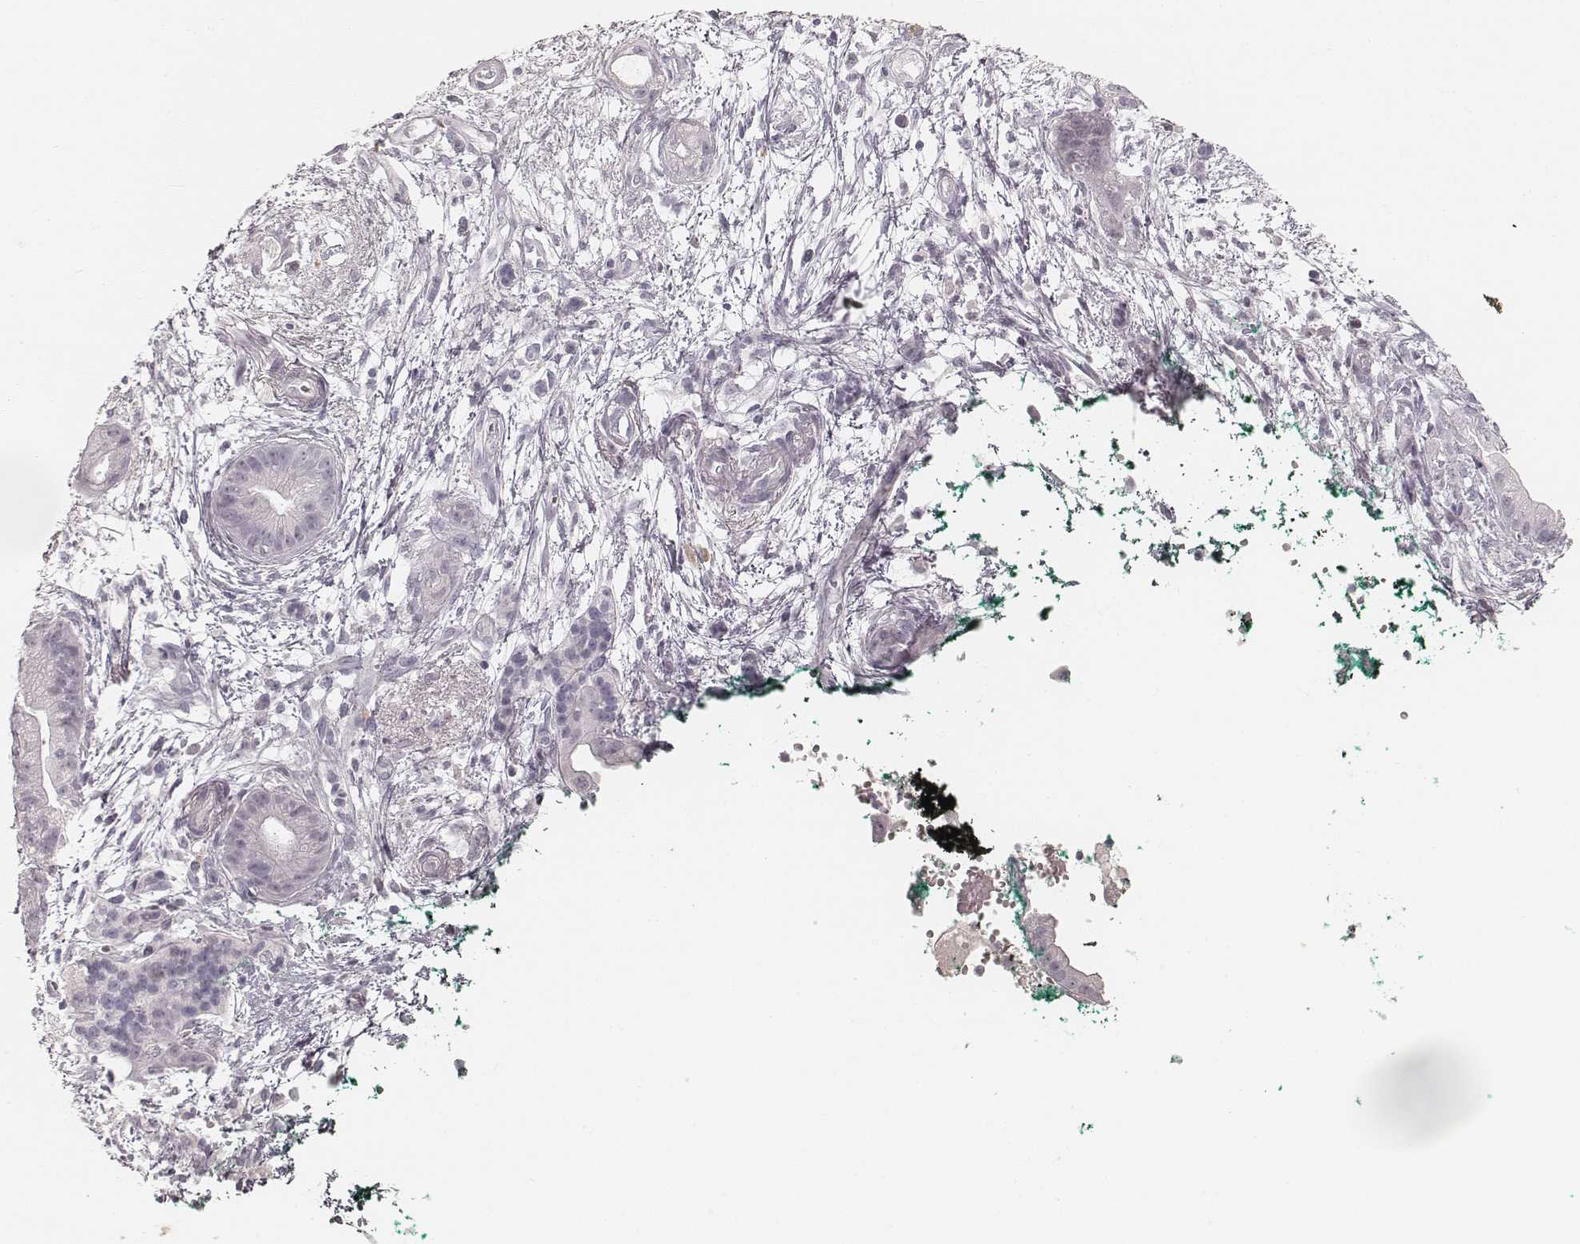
{"staining": {"intensity": "negative", "quantity": "none", "location": "none"}, "tissue": "pancreatic cancer", "cell_type": "Tumor cells", "image_type": "cancer", "snomed": [{"axis": "morphology", "description": "Normal tissue, NOS"}, {"axis": "morphology", "description": "Adenocarcinoma, NOS"}, {"axis": "topography", "description": "Lymph node"}, {"axis": "topography", "description": "Pancreas"}], "caption": "Immunohistochemical staining of adenocarcinoma (pancreatic) shows no significant staining in tumor cells. (Stains: DAB (3,3'-diaminobenzidine) IHC with hematoxylin counter stain, Microscopy: brightfield microscopy at high magnification).", "gene": "TEX37", "patient": {"sex": "female", "age": 58}}